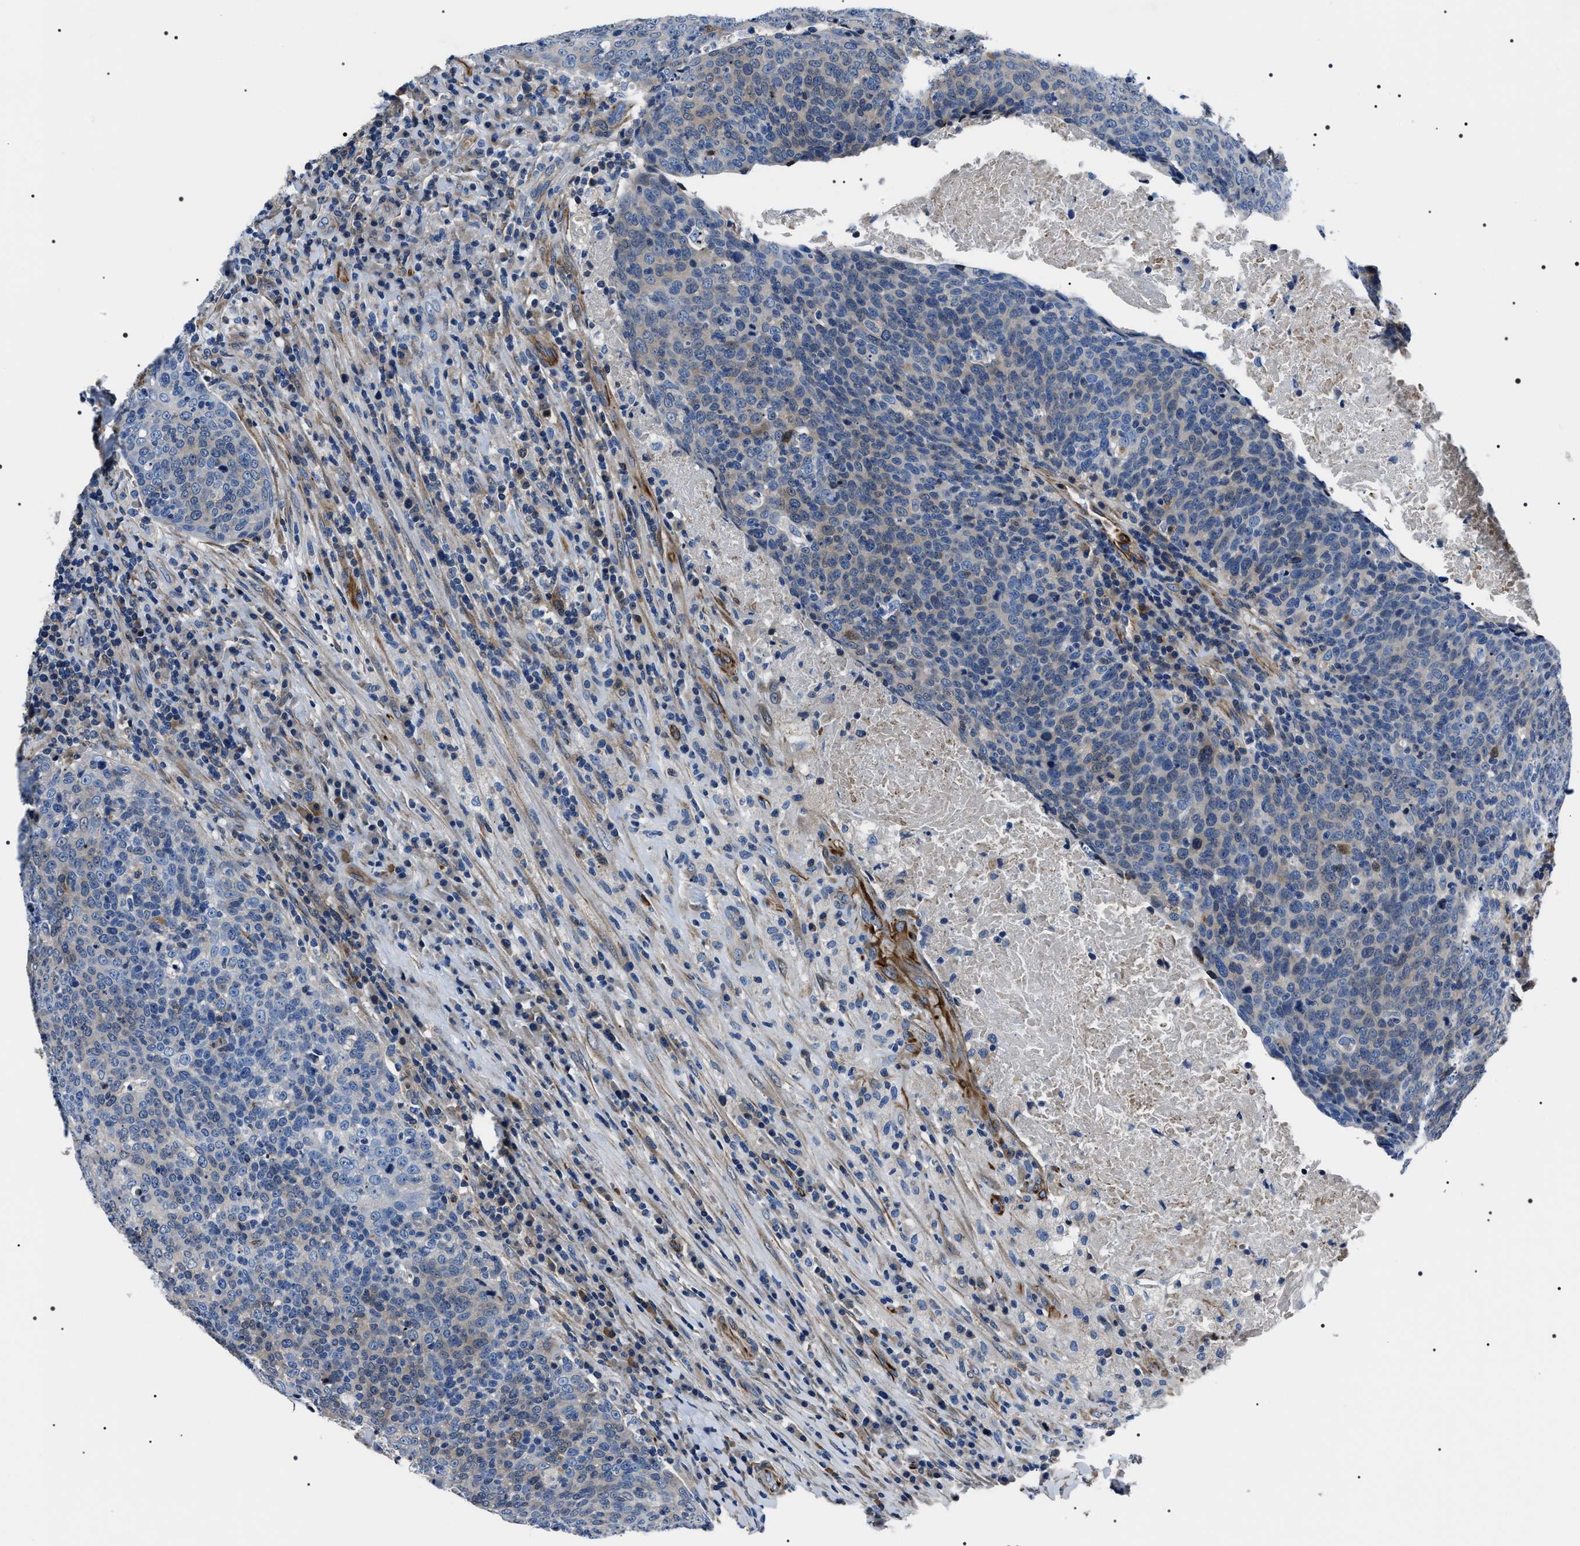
{"staining": {"intensity": "weak", "quantity": "25%-75%", "location": "cytoplasmic/membranous"}, "tissue": "head and neck cancer", "cell_type": "Tumor cells", "image_type": "cancer", "snomed": [{"axis": "morphology", "description": "Squamous cell carcinoma, NOS"}, {"axis": "morphology", "description": "Squamous cell carcinoma, metastatic, NOS"}, {"axis": "topography", "description": "Lymph node"}, {"axis": "topography", "description": "Head-Neck"}], "caption": "This photomicrograph reveals IHC staining of human head and neck squamous cell carcinoma, with low weak cytoplasmic/membranous expression in about 25%-75% of tumor cells.", "gene": "BAG2", "patient": {"sex": "male", "age": 62}}